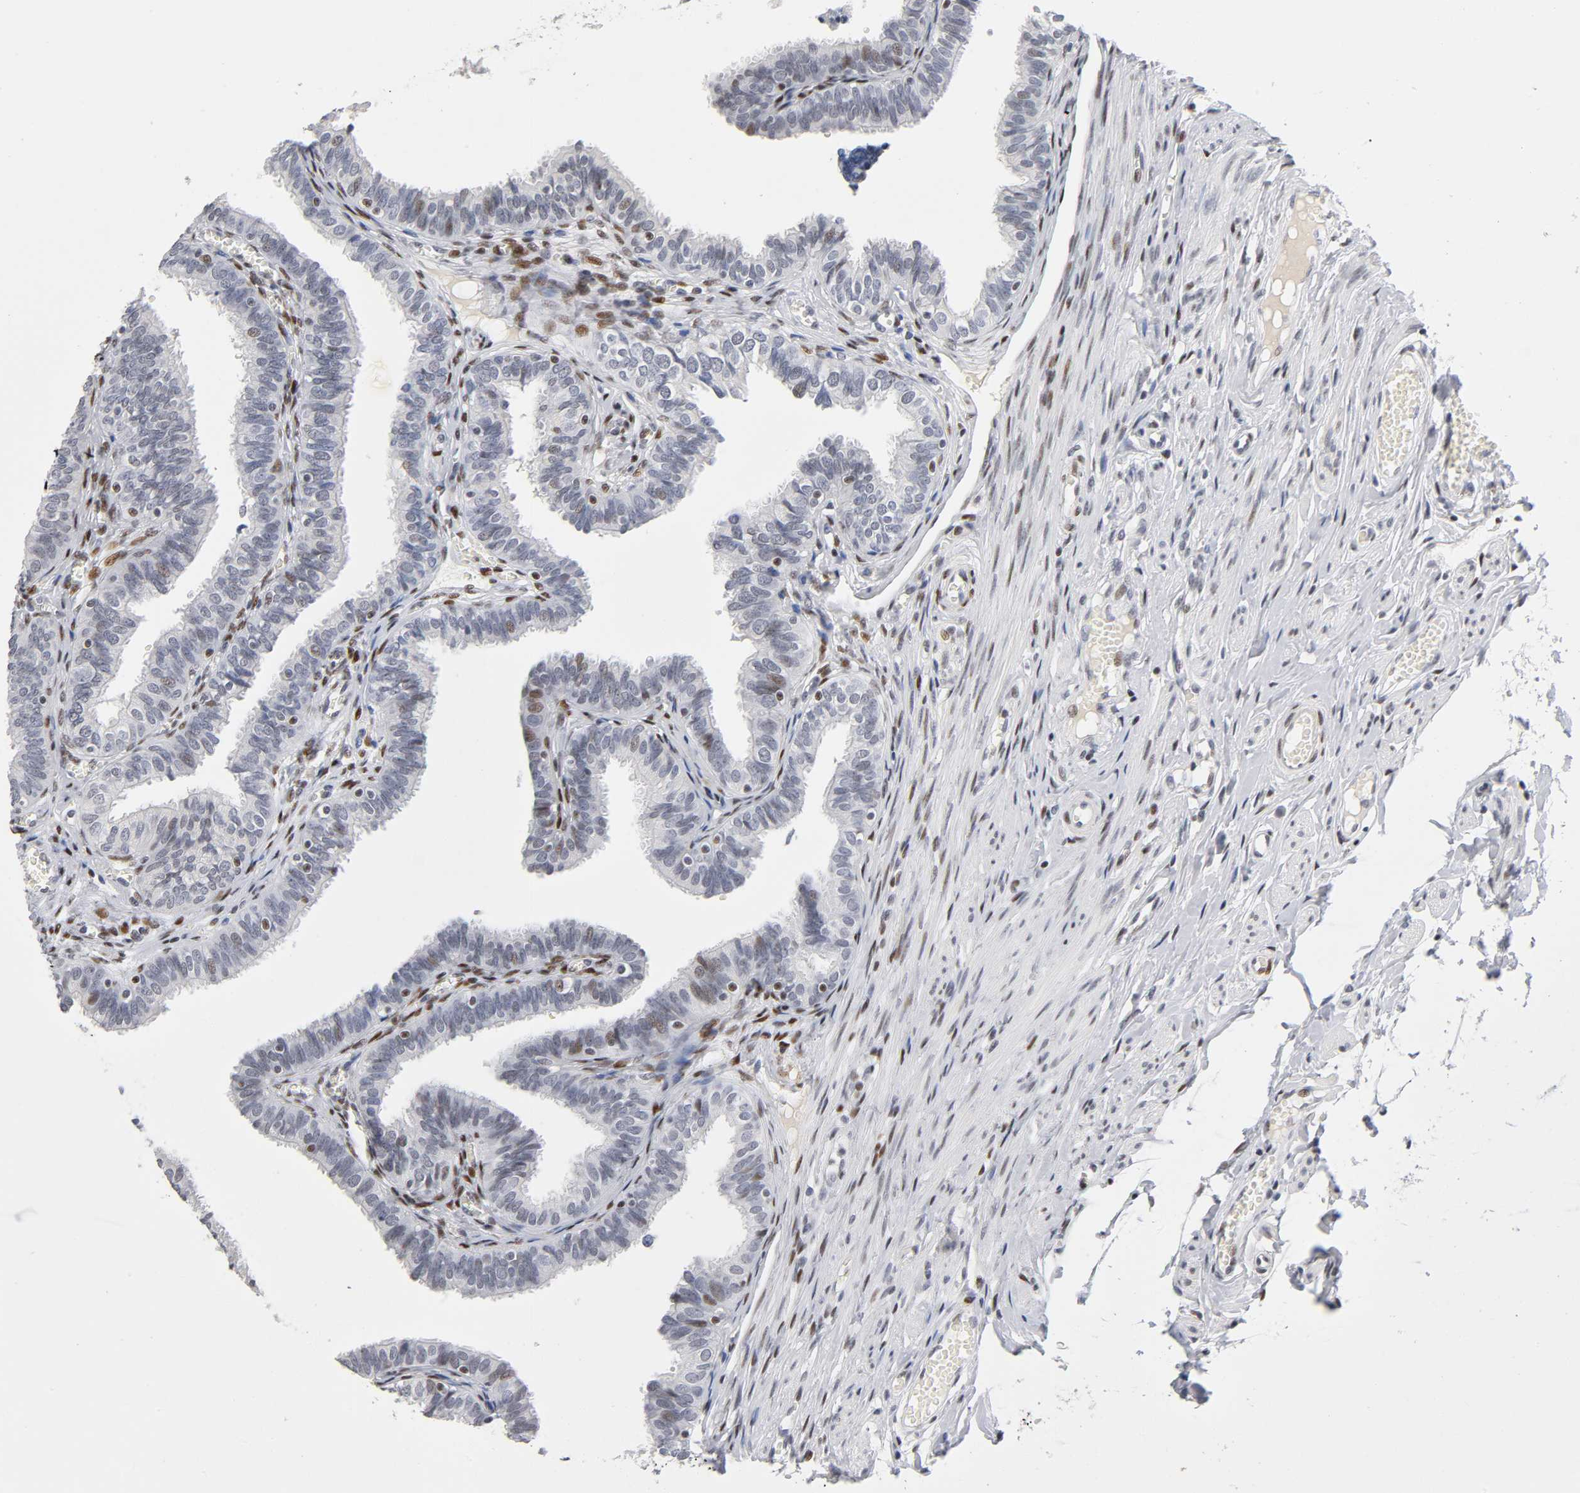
{"staining": {"intensity": "moderate", "quantity": "25%-75%", "location": "nuclear"}, "tissue": "fallopian tube", "cell_type": "Glandular cells", "image_type": "normal", "snomed": [{"axis": "morphology", "description": "Normal tissue, NOS"}, {"axis": "topography", "description": "Fallopian tube"}], "caption": "Fallopian tube stained with DAB IHC displays medium levels of moderate nuclear staining in about 25%-75% of glandular cells.", "gene": "SP3", "patient": {"sex": "female", "age": 46}}